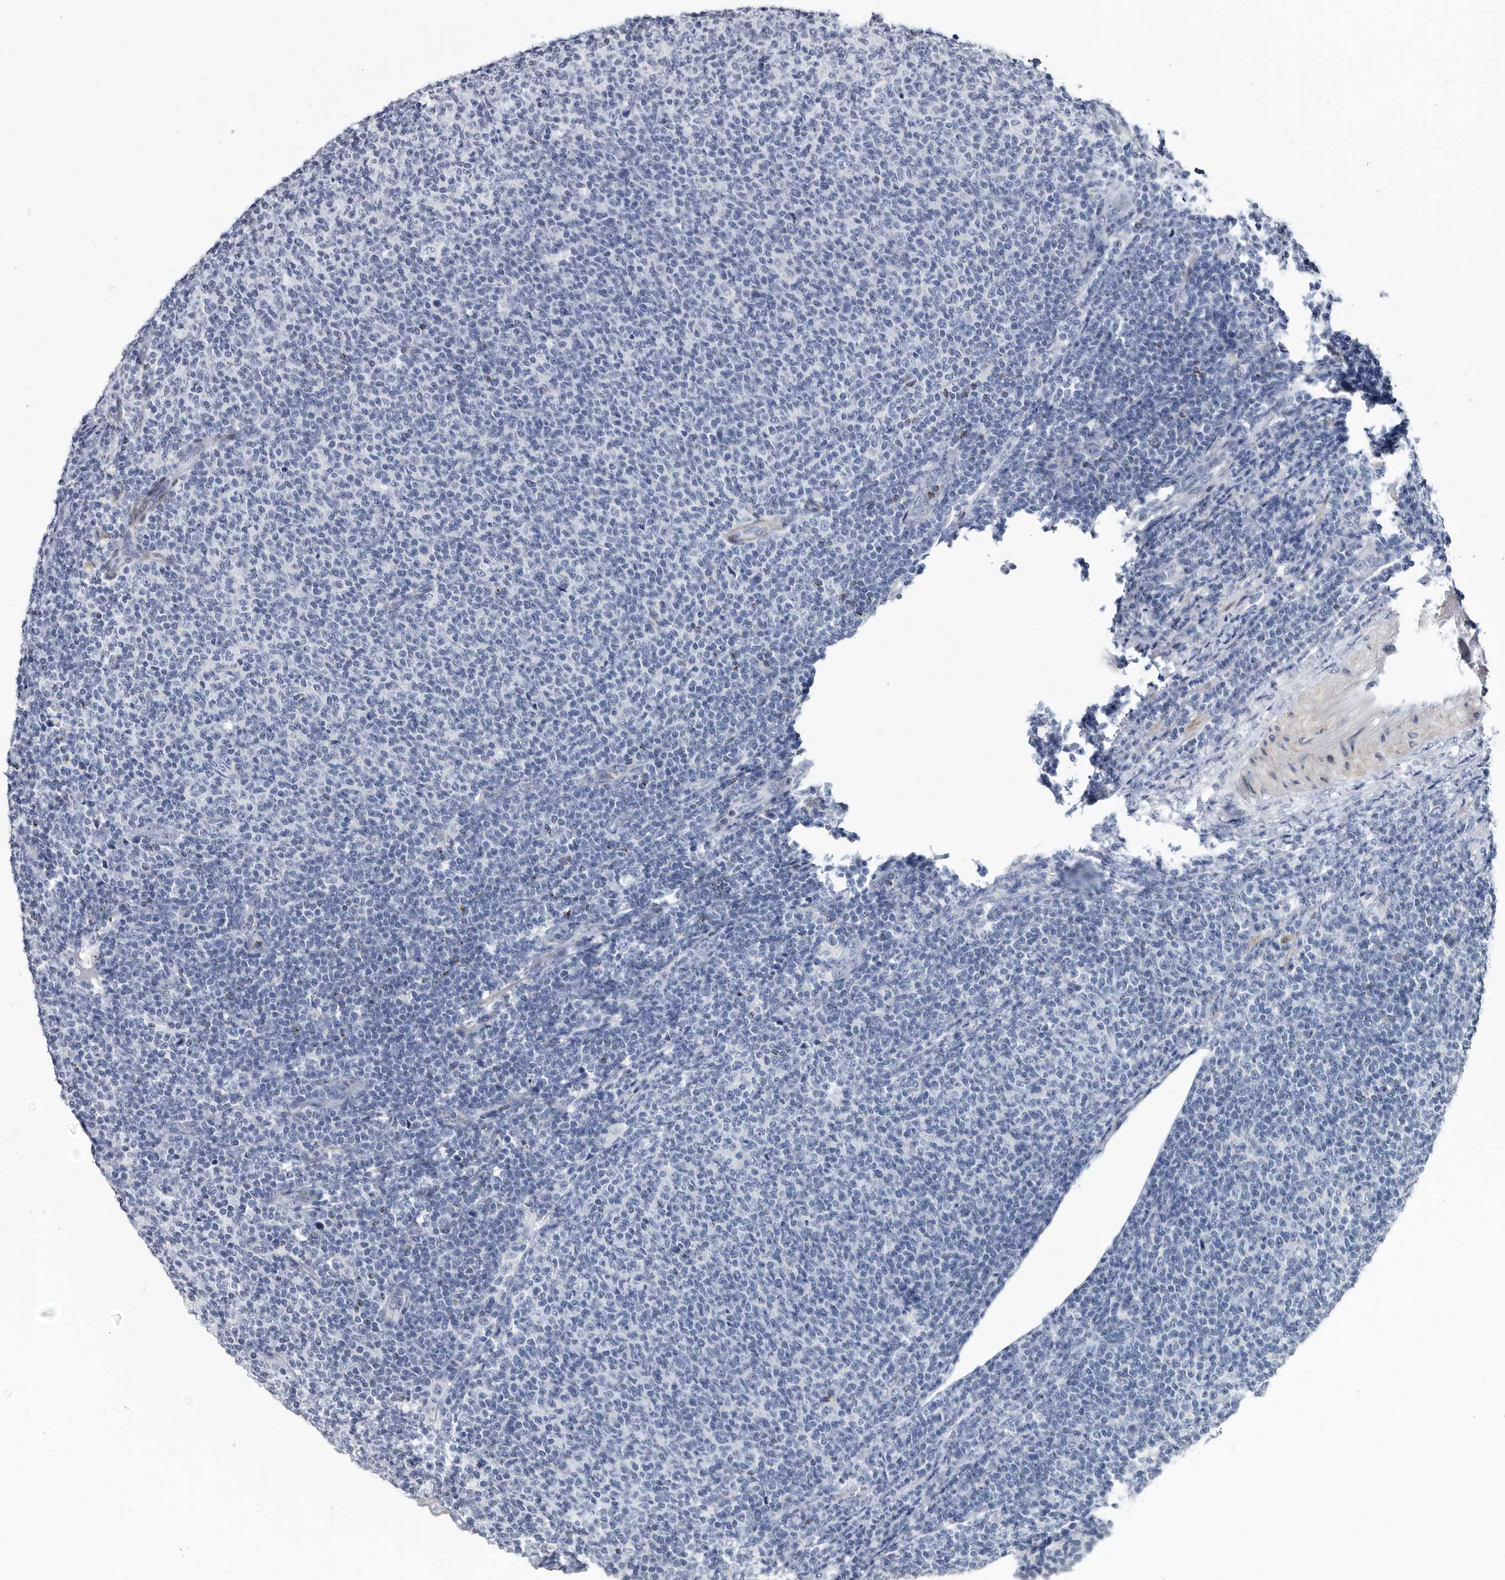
{"staining": {"intensity": "negative", "quantity": "none", "location": "none"}, "tissue": "lymphoma", "cell_type": "Tumor cells", "image_type": "cancer", "snomed": [{"axis": "morphology", "description": "Malignant lymphoma, non-Hodgkin's type, Low grade"}, {"axis": "topography", "description": "Lymph node"}], "caption": "An image of human lymphoma is negative for staining in tumor cells. The staining is performed using DAB brown chromogen with nuclei counter-stained in using hematoxylin.", "gene": "PRSS8", "patient": {"sex": "male", "age": 66}}